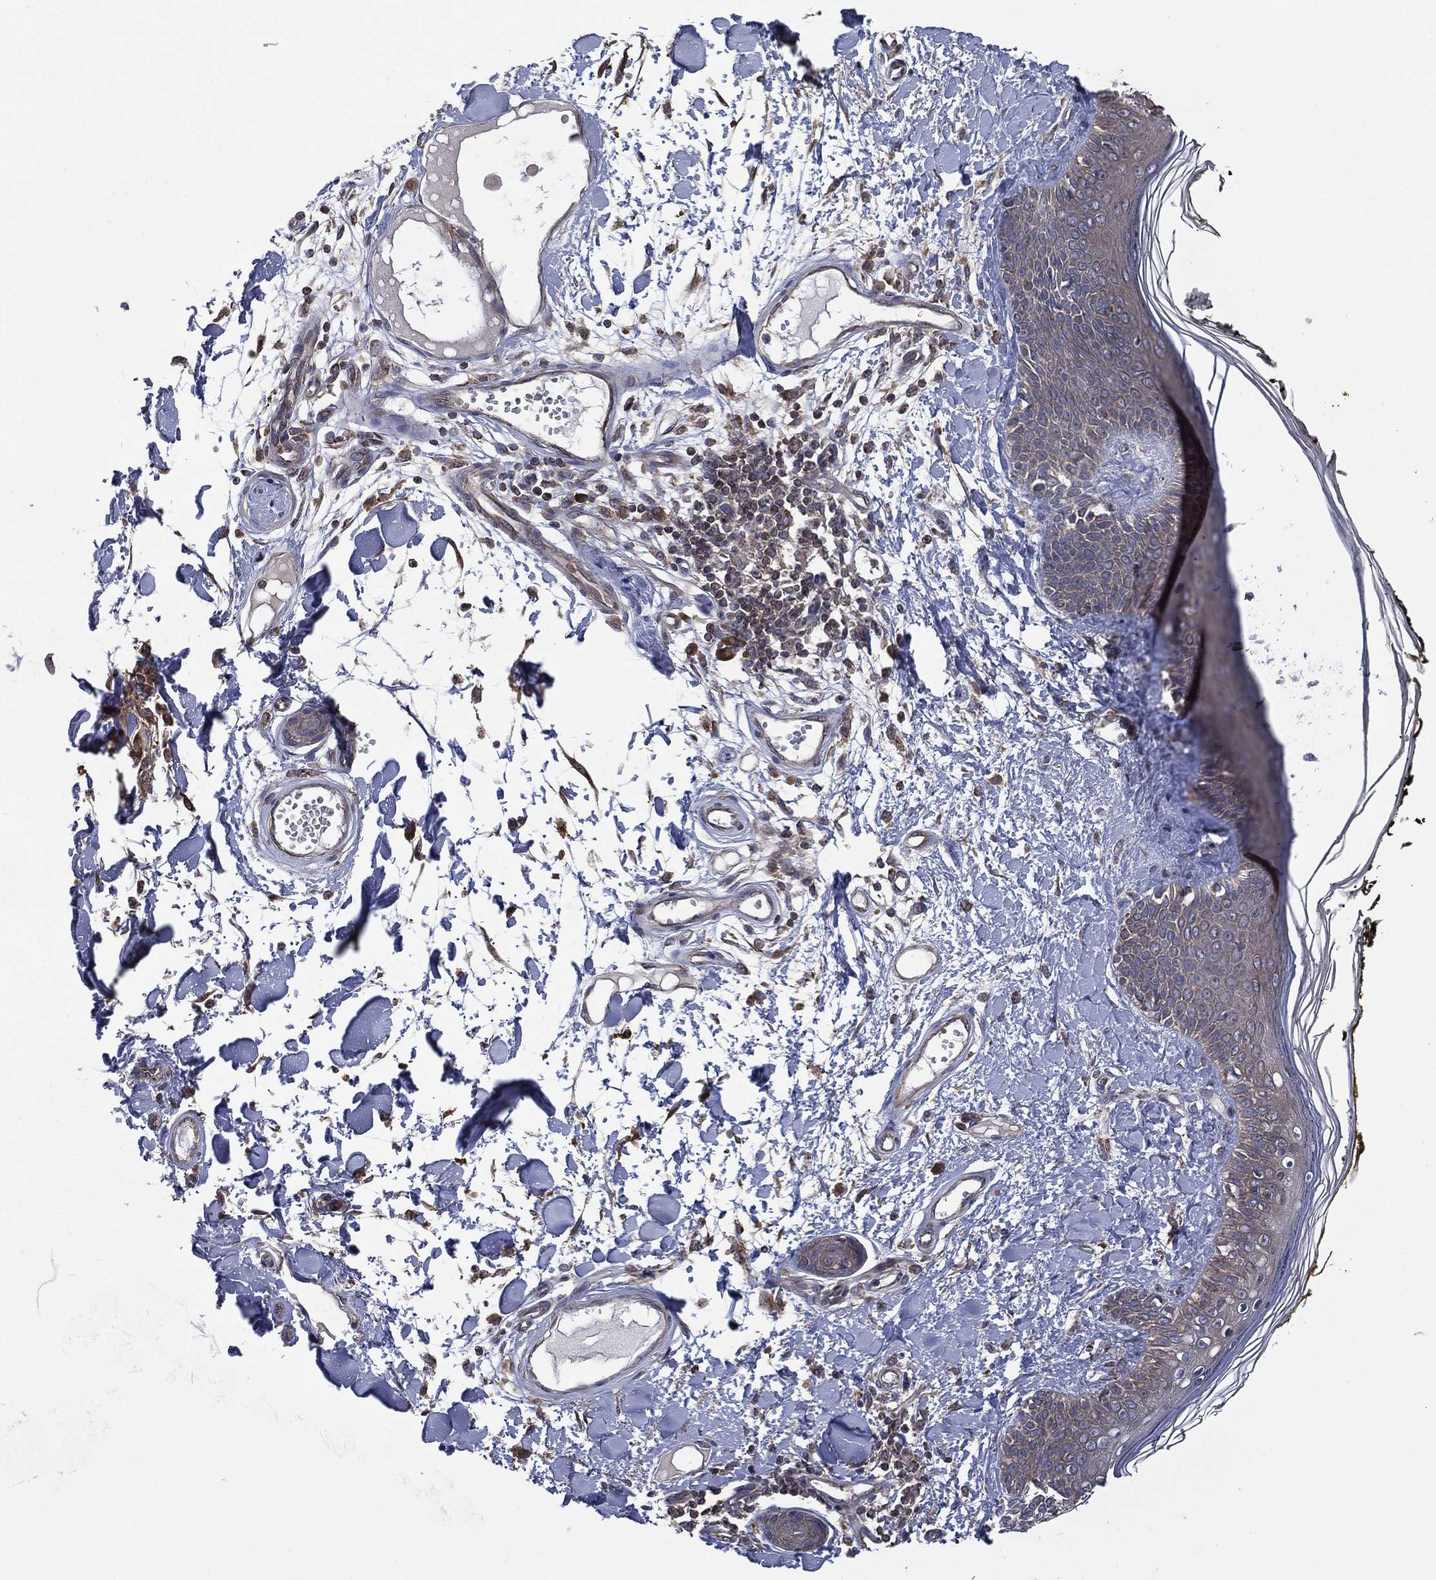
{"staining": {"intensity": "negative", "quantity": "none", "location": "none"}, "tissue": "skin", "cell_type": "Fibroblasts", "image_type": "normal", "snomed": [{"axis": "morphology", "description": "Normal tissue, NOS"}, {"axis": "topography", "description": "Skin"}], "caption": "A high-resolution histopathology image shows immunohistochemistry (IHC) staining of benign skin, which reveals no significant staining in fibroblasts.", "gene": "C2orf76", "patient": {"sex": "male", "age": 76}}